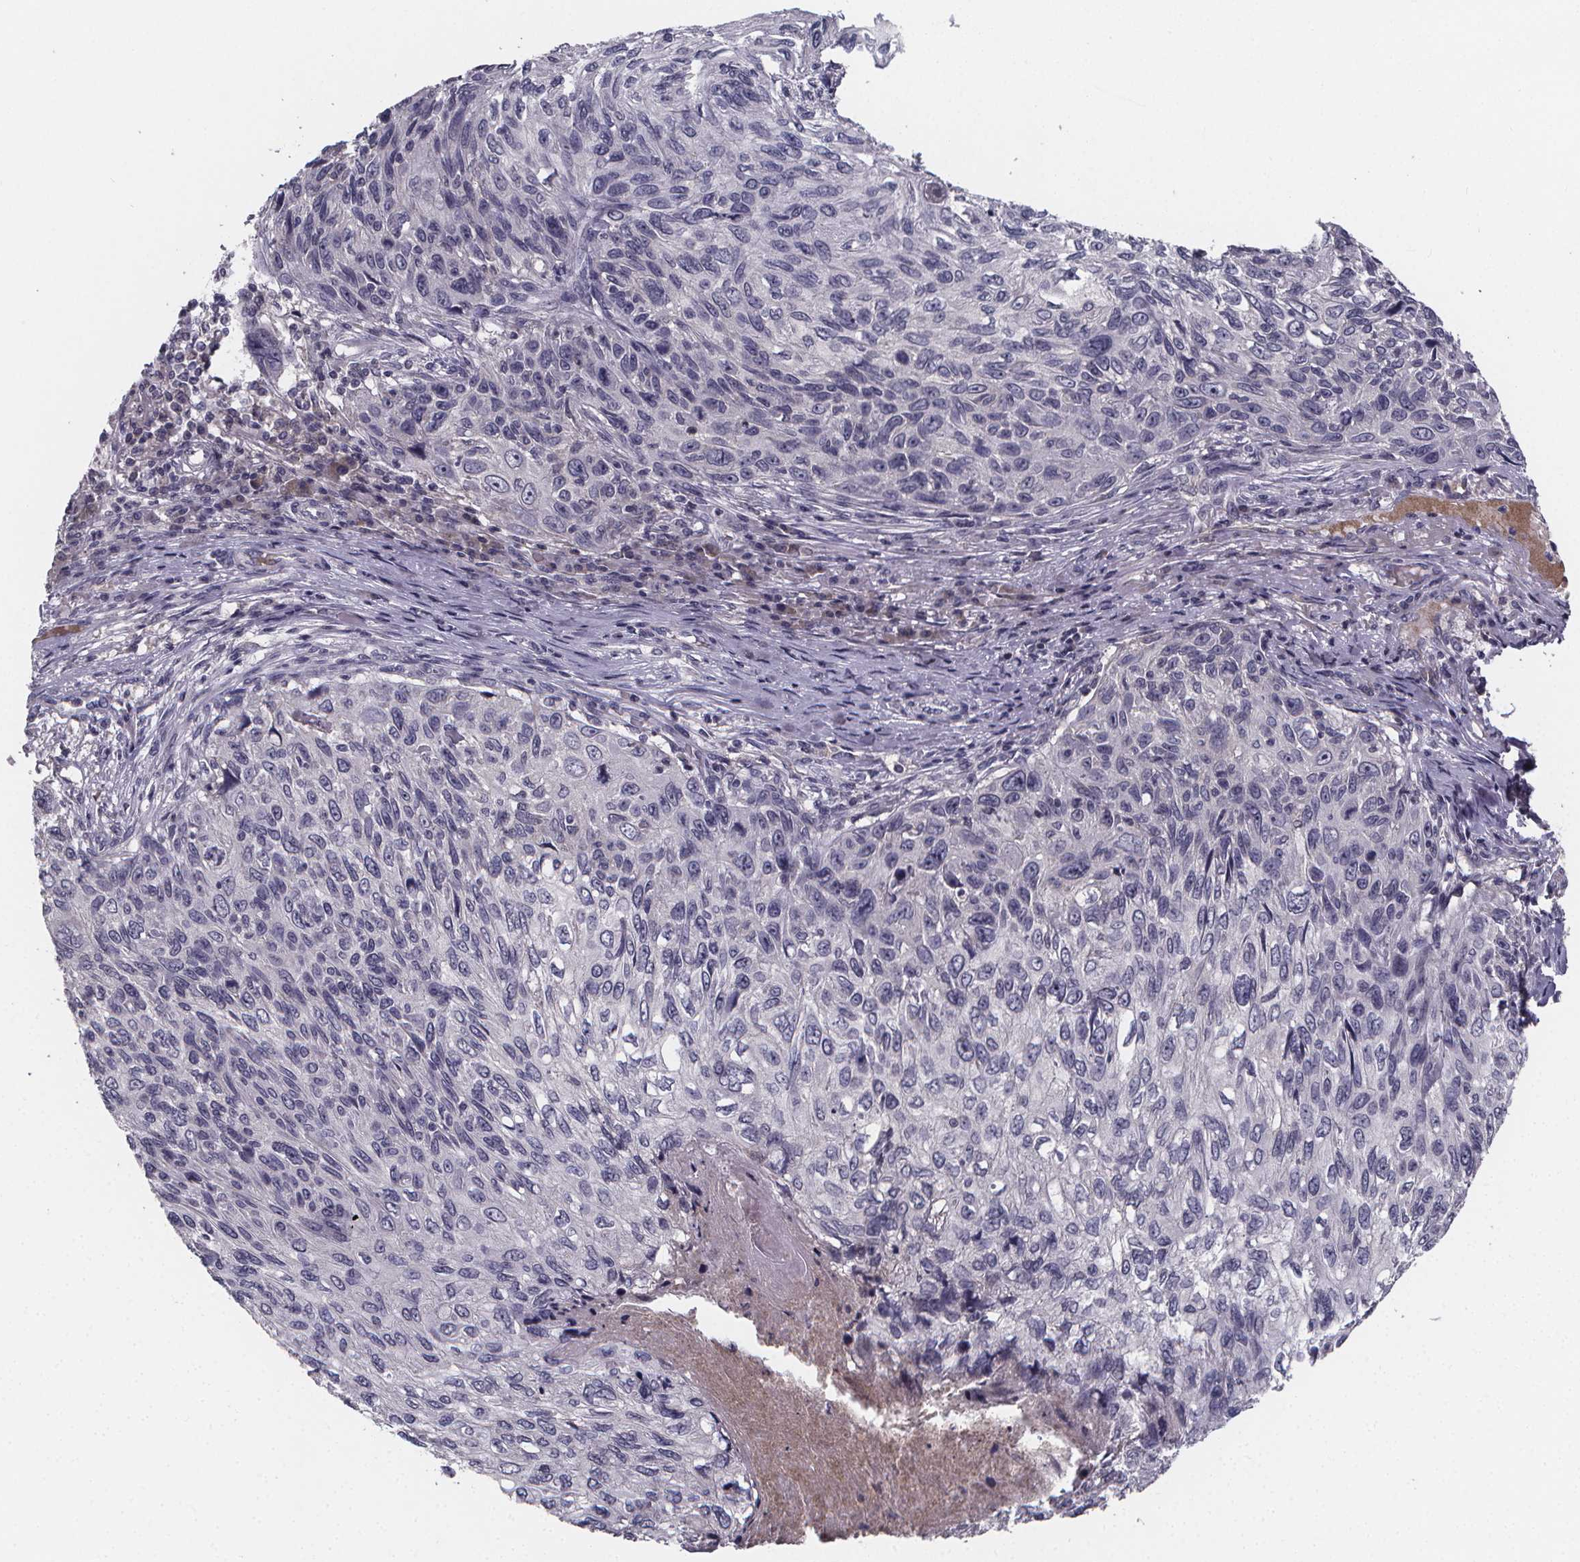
{"staining": {"intensity": "negative", "quantity": "none", "location": "none"}, "tissue": "skin cancer", "cell_type": "Tumor cells", "image_type": "cancer", "snomed": [{"axis": "morphology", "description": "Squamous cell carcinoma, NOS"}, {"axis": "topography", "description": "Skin"}], "caption": "Tumor cells are negative for brown protein staining in skin cancer.", "gene": "AGT", "patient": {"sex": "male", "age": 92}}